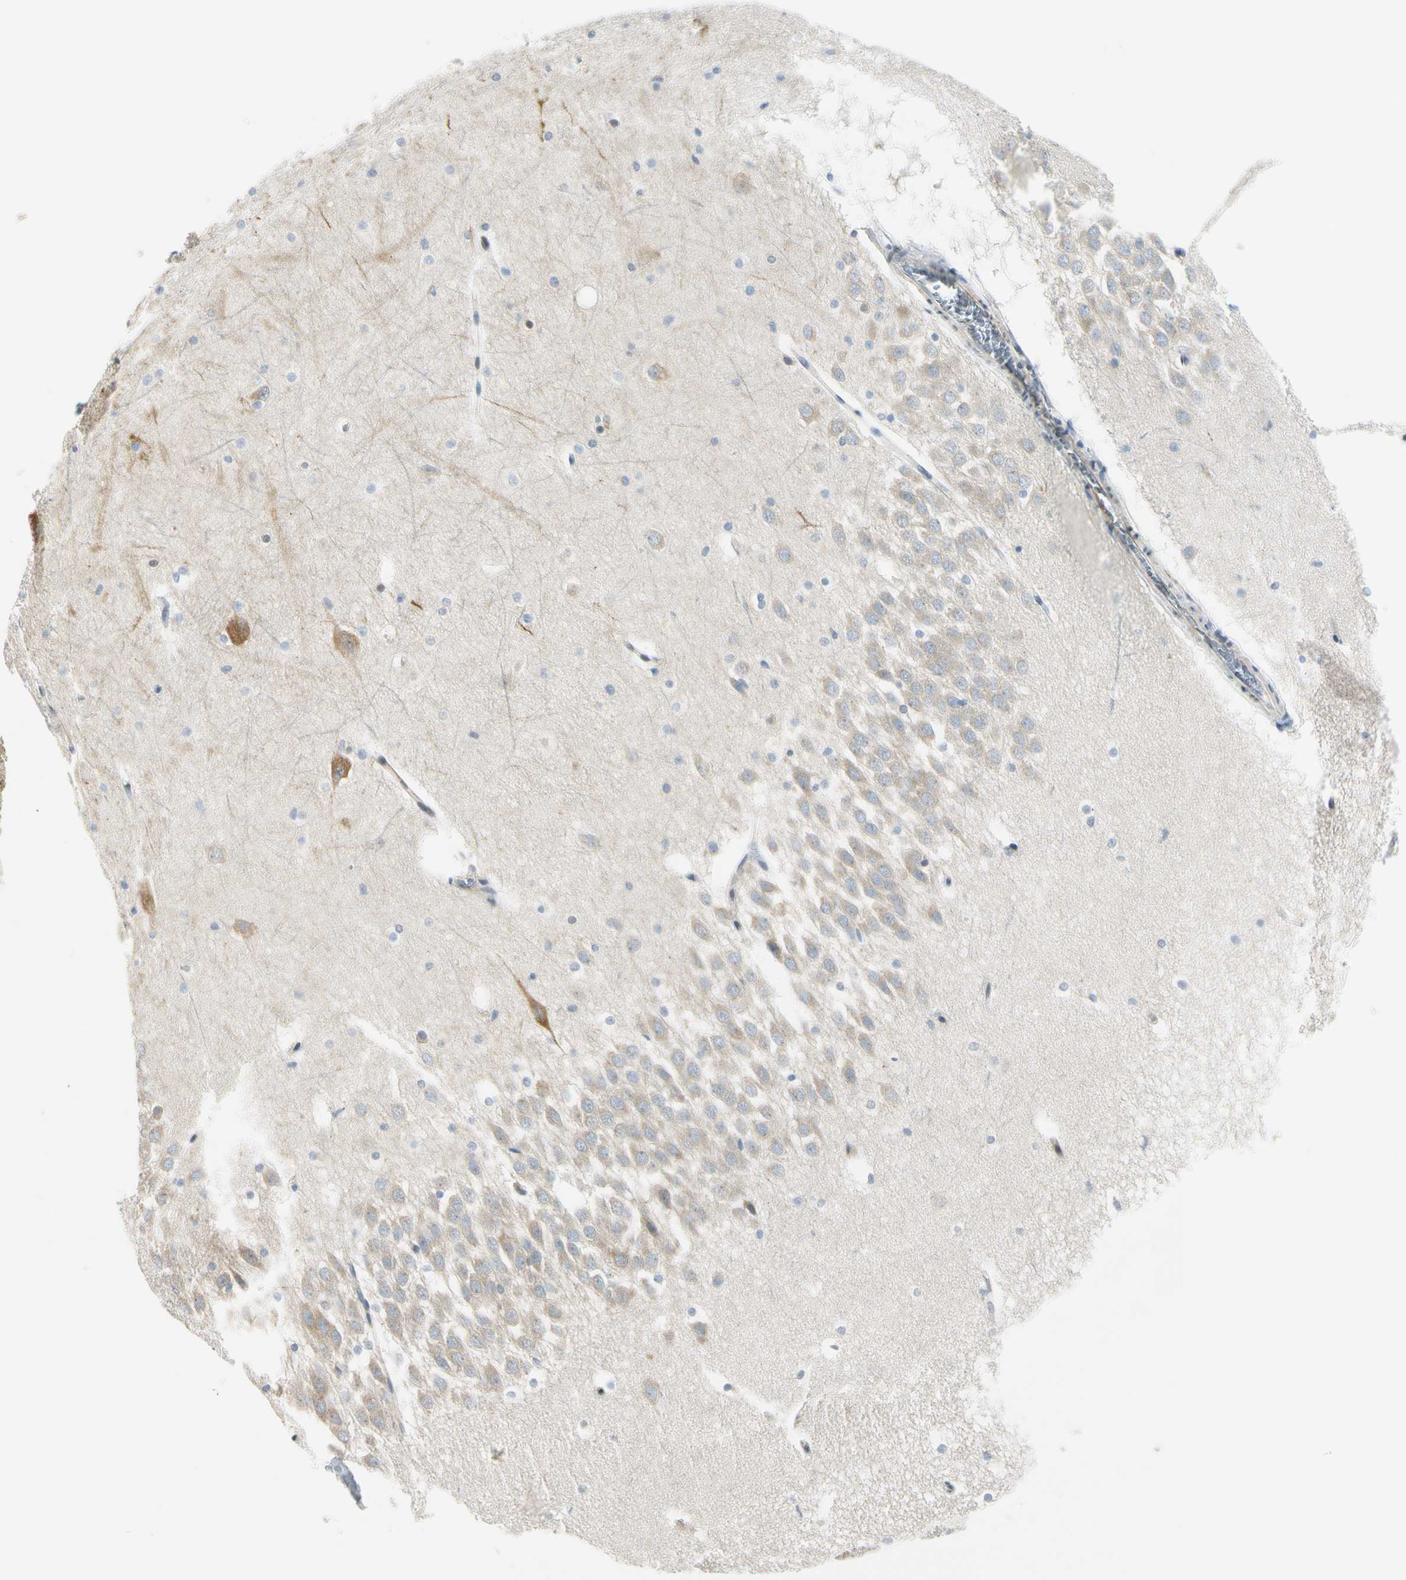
{"staining": {"intensity": "weak", "quantity": "<25%", "location": "cytoplasmic/membranous"}, "tissue": "hippocampus", "cell_type": "Glial cells", "image_type": "normal", "snomed": [{"axis": "morphology", "description": "Normal tissue, NOS"}, {"axis": "topography", "description": "Hippocampus"}], "caption": "This photomicrograph is of benign hippocampus stained with immunohistochemistry to label a protein in brown with the nuclei are counter-stained blue. There is no expression in glial cells.", "gene": "NPDC1", "patient": {"sex": "male", "age": 45}}